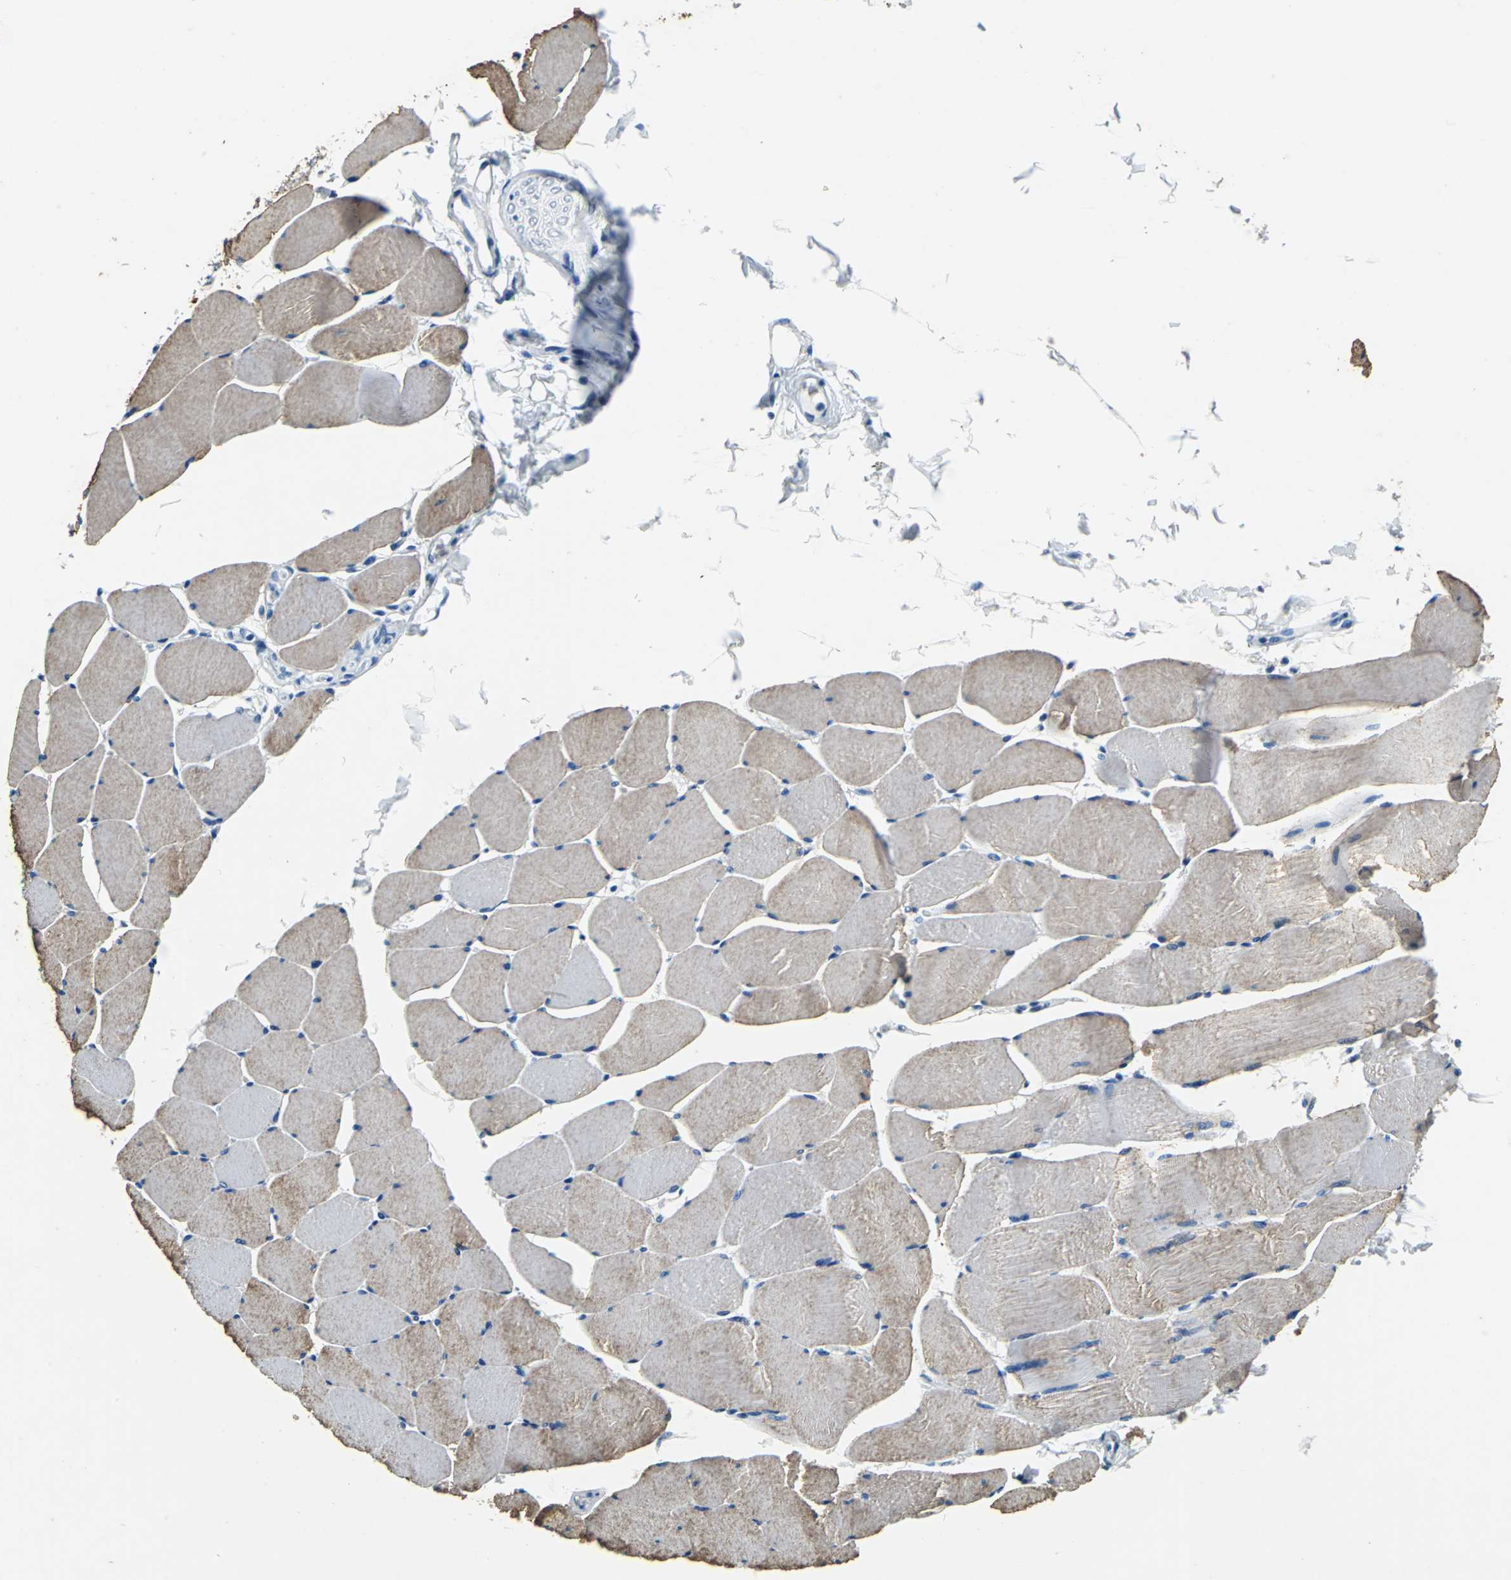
{"staining": {"intensity": "weak", "quantity": "25%-75%", "location": "cytoplasmic/membranous"}, "tissue": "skeletal muscle", "cell_type": "Myocytes", "image_type": "normal", "snomed": [{"axis": "morphology", "description": "Normal tissue, NOS"}, {"axis": "topography", "description": "Skeletal muscle"}], "caption": "Normal skeletal muscle exhibits weak cytoplasmic/membranous expression in about 25%-75% of myocytes.", "gene": "TEX264", "patient": {"sex": "male", "age": 62}}